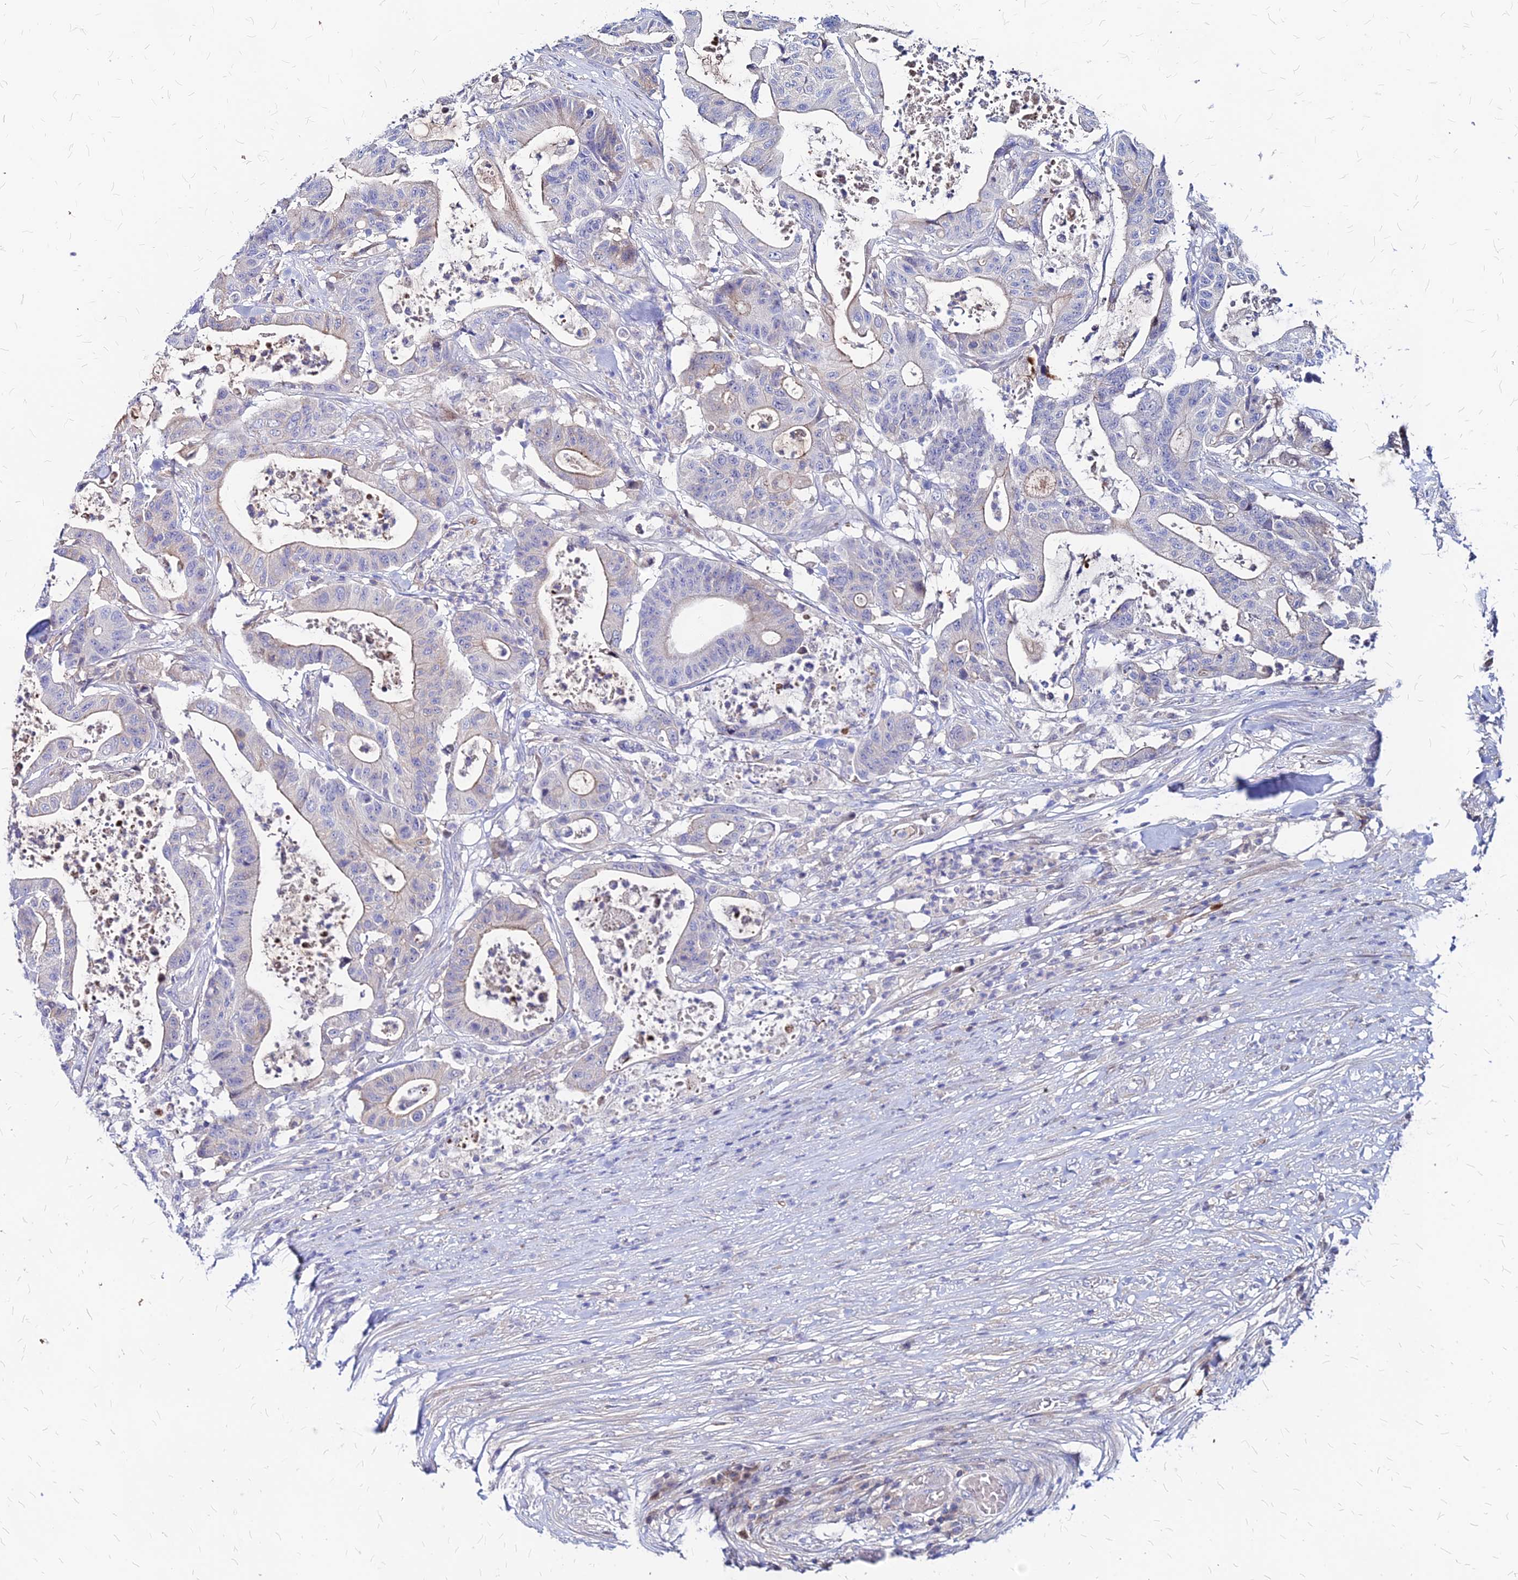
{"staining": {"intensity": "negative", "quantity": "none", "location": "none"}, "tissue": "colorectal cancer", "cell_type": "Tumor cells", "image_type": "cancer", "snomed": [{"axis": "morphology", "description": "Adenocarcinoma, NOS"}, {"axis": "topography", "description": "Colon"}], "caption": "An IHC micrograph of colorectal adenocarcinoma is shown. There is no staining in tumor cells of colorectal adenocarcinoma. (DAB (3,3'-diaminobenzidine) immunohistochemistry (IHC) visualized using brightfield microscopy, high magnification).", "gene": "ACSM6", "patient": {"sex": "female", "age": 84}}